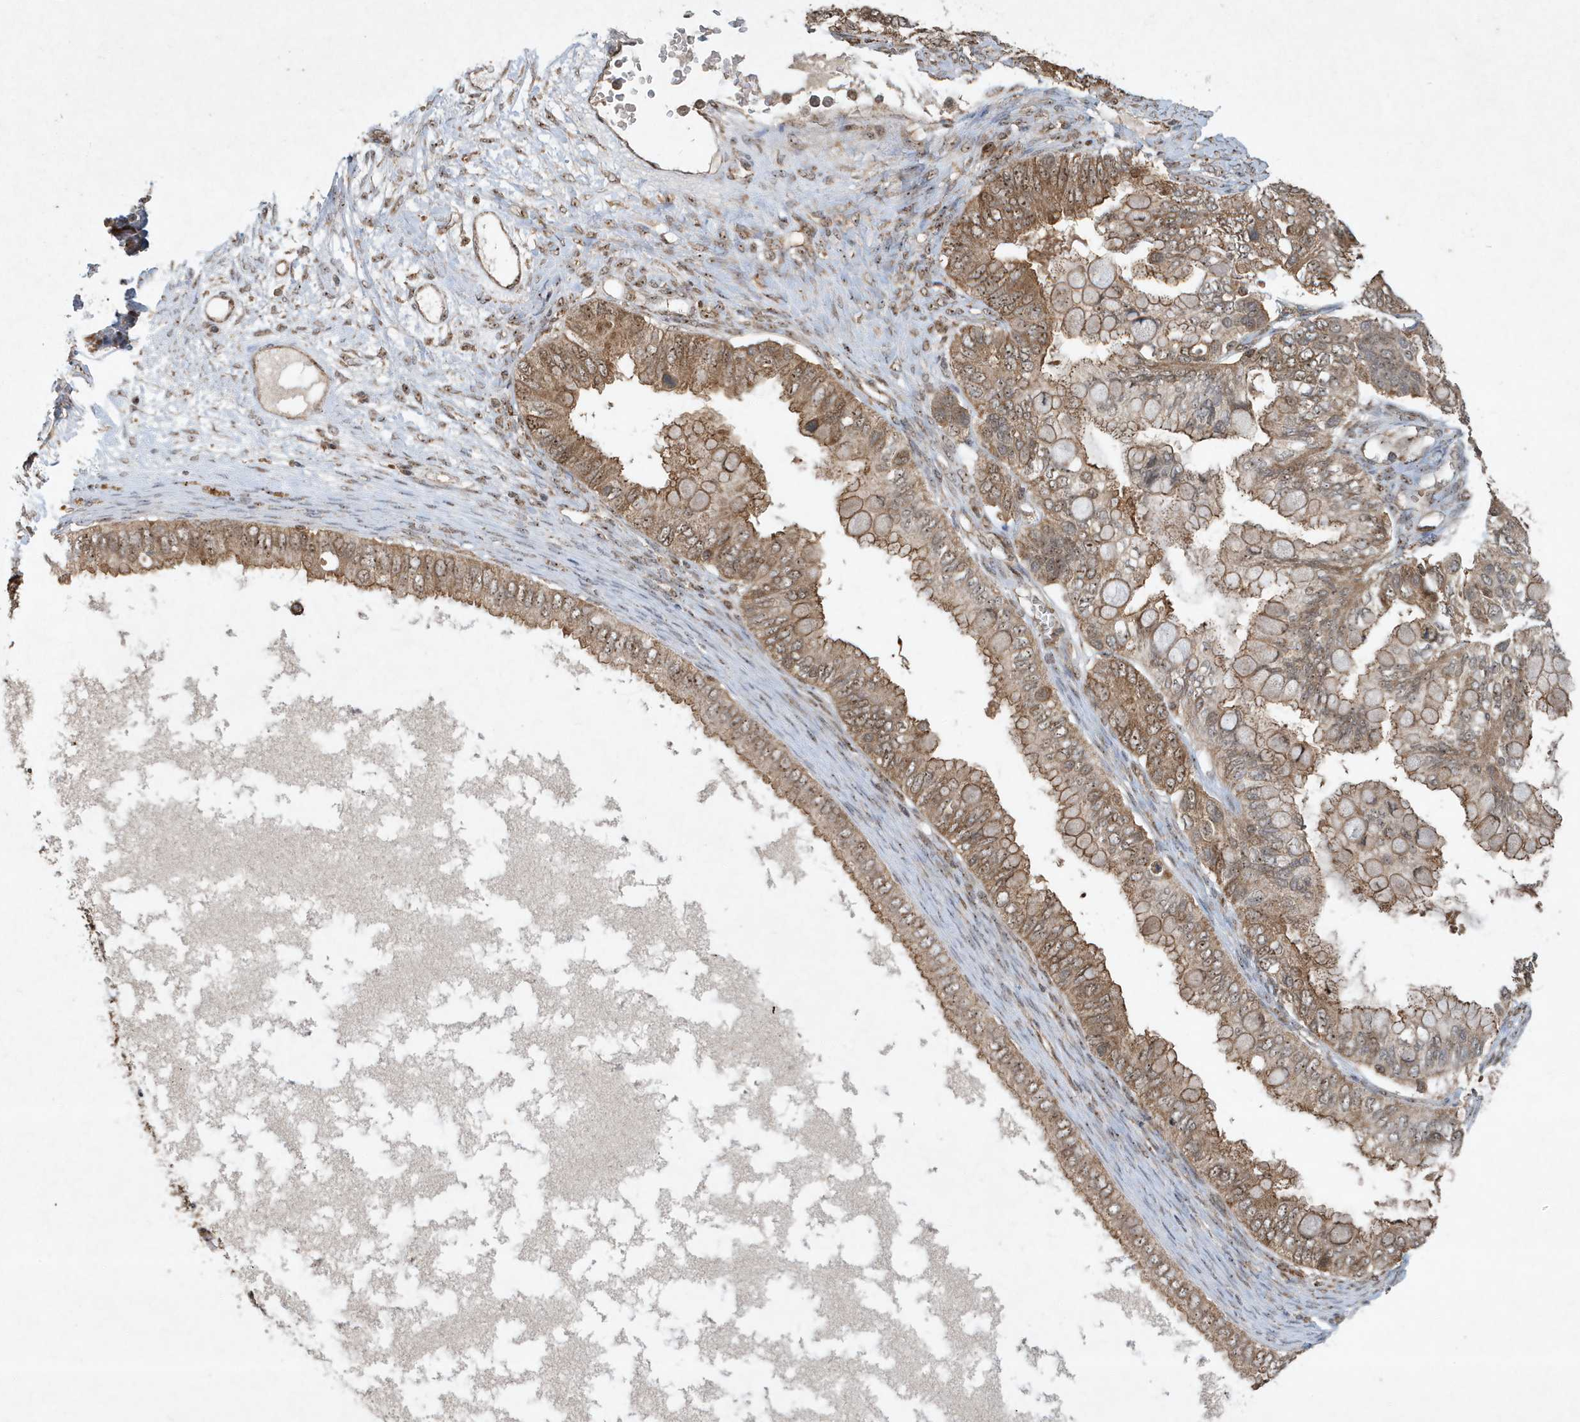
{"staining": {"intensity": "moderate", "quantity": ">75%", "location": "cytoplasmic/membranous,nuclear"}, "tissue": "ovarian cancer", "cell_type": "Tumor cells", "image_type": "cancer", "snomed": [{"axis": "morphology", "description": "Cystadenocarcinoma, mucinous, NOS"}, {"axis": "topography", "description": "Ovary"}], "caption": "Immunohistochemistry (IHC) image of ovarian cancer stained for a protein (brown), which exhibits medium levels of moderate cytoplasmic/membranous and nuclear staining in about >75% of tumor cells.", "gene": "ABCB9", "patient": {"sex": "female", "age": 80}}